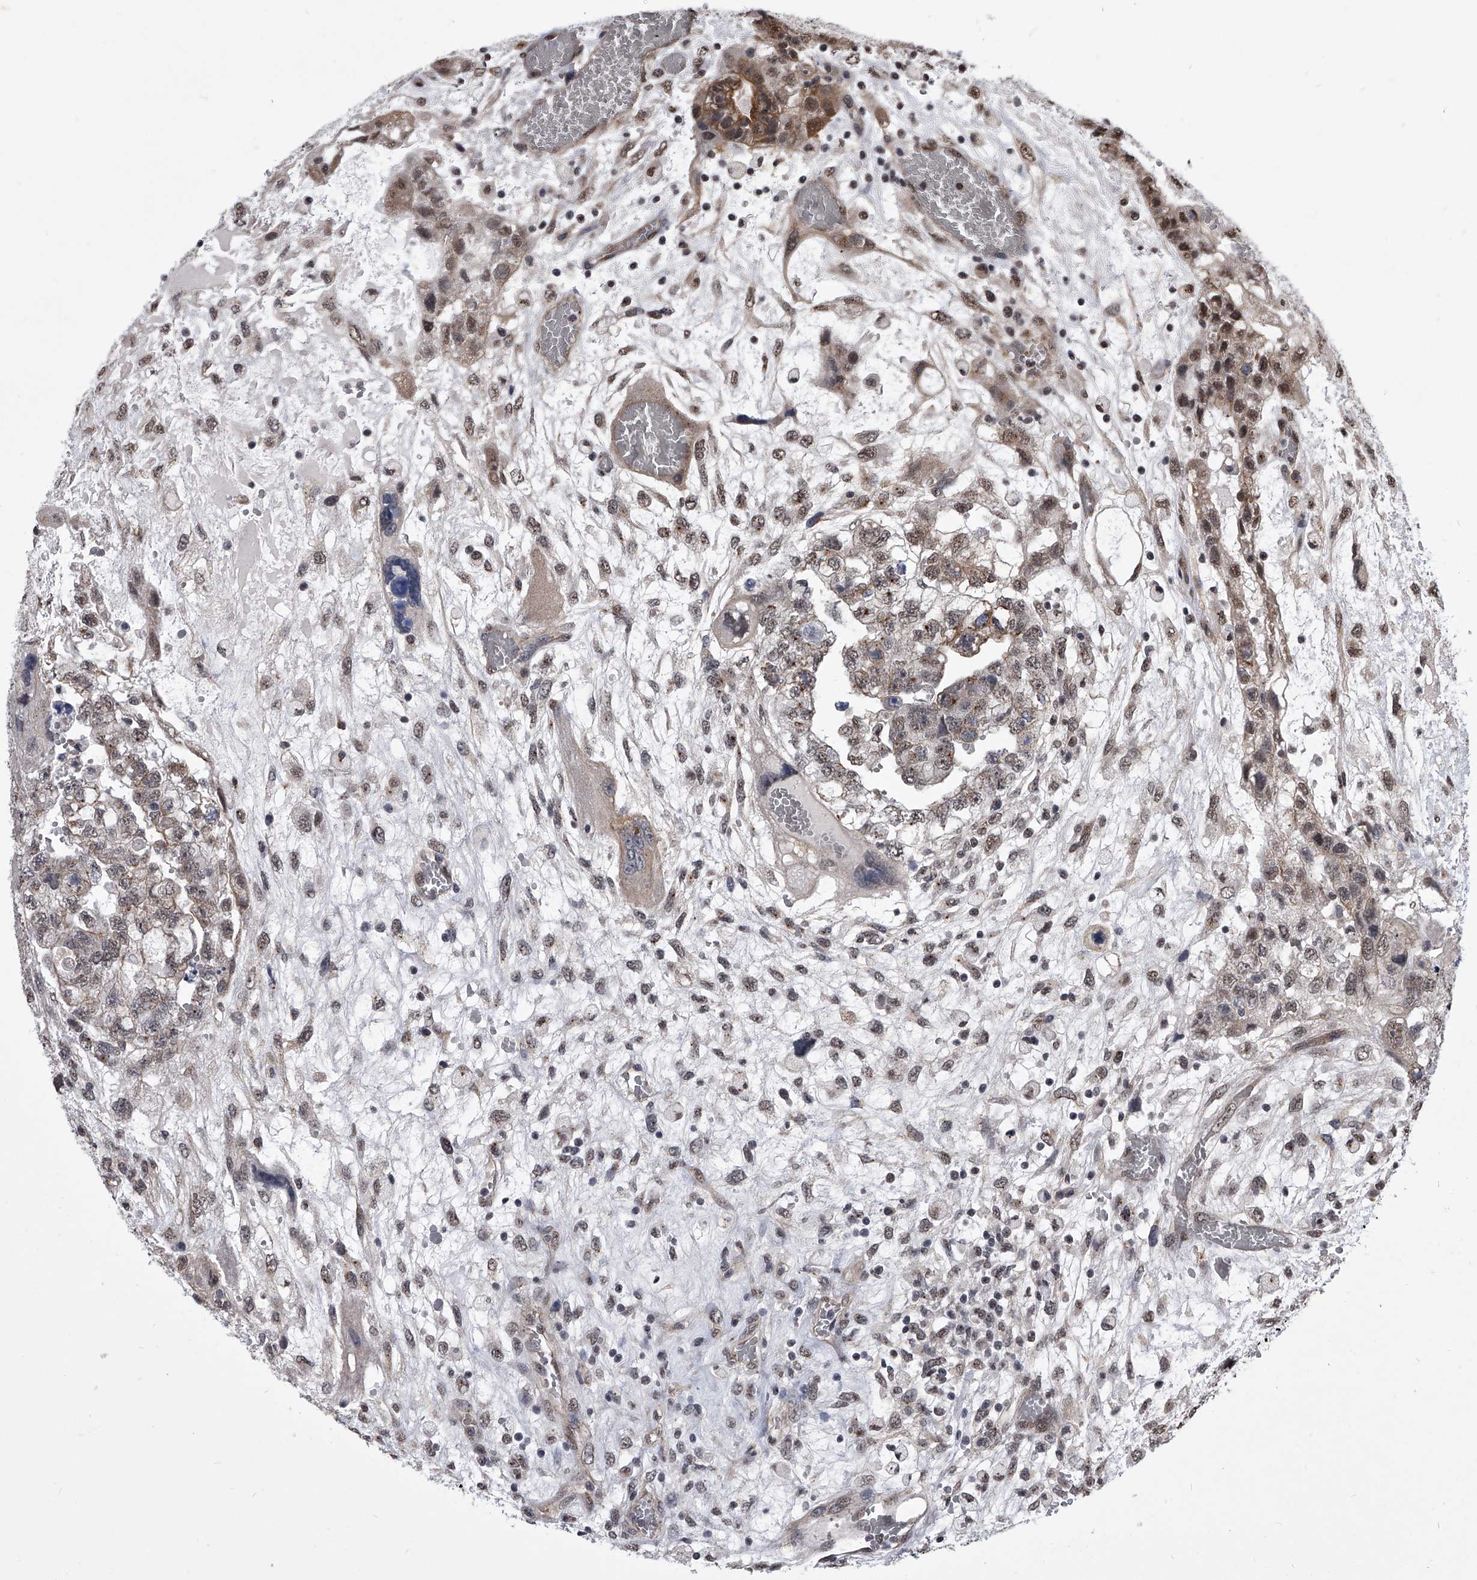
{"staining": {"intensity": "moderate", "quantity": "25%-75%", "location": "cytoplasmic/membranous,nuclear"}, "tissue": "testis cancer", "cell_type": "Tumor cells", "image_type": "cancer", "snomed": [{"axis": "morphology", "description": "Carcinoma, Embryonal, NOS"}, {"axis": "topography", "description": "Testis"}], "caption": "Testis cancer (embryonal carcinoma) stained with immunohistochemistry (IHC) demonstrates moderate cytoplasmic/membranous and nuclear expression in approximately 25%-75% of tumor cells.", "gene": "ZNF76", "patient": {"sex": "male", "age": 36}}